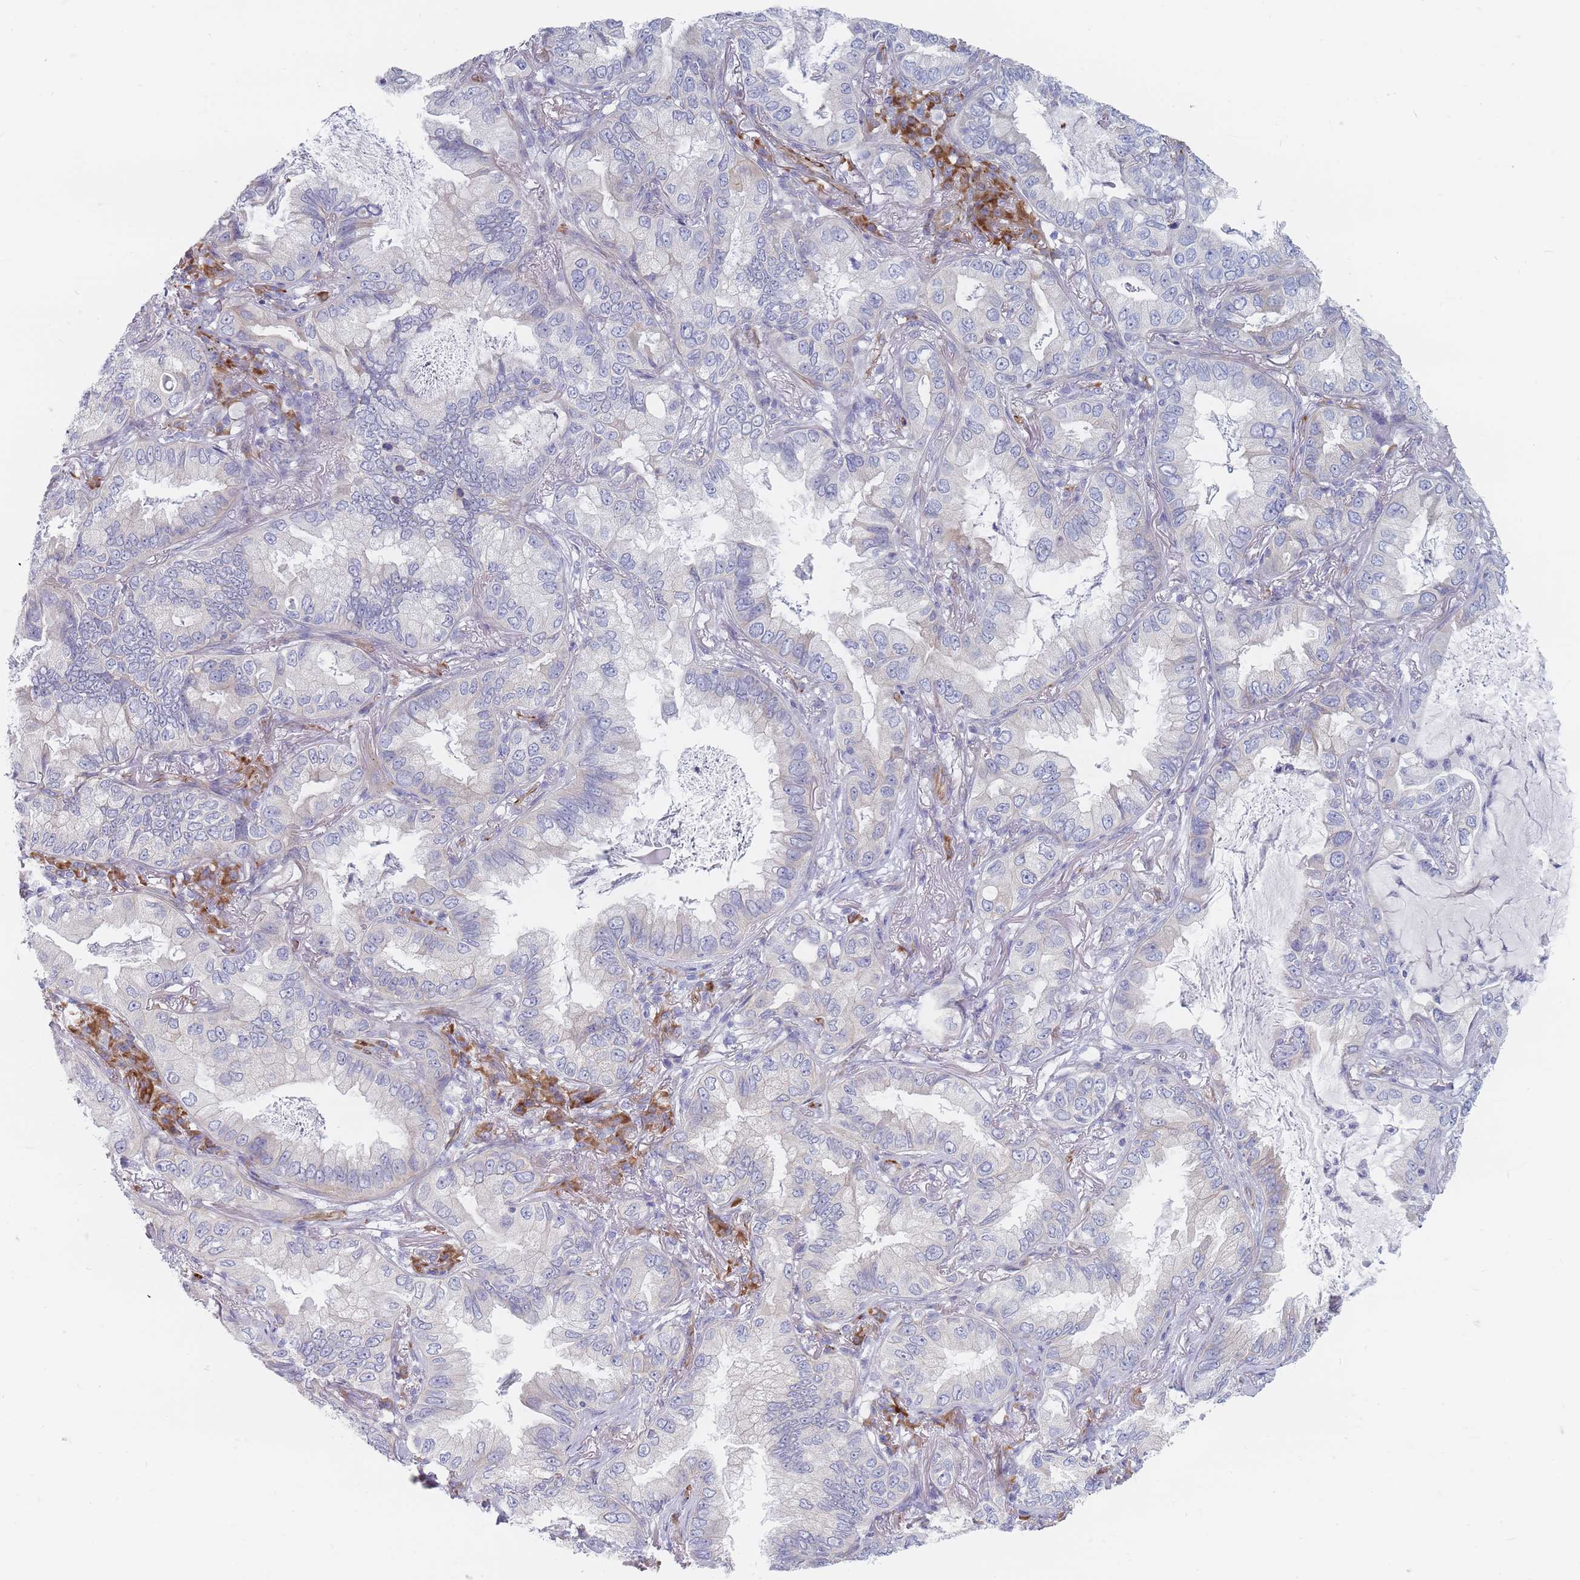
{"staining": {"intensity": "negative", "quantity": "none", "location": "none"}, "tissue": "lung cancer", "cell_type": "Tumor cells", "image_type": "cancer", "snomed": [{"axis": "morphology", "description": "Adenocarcinoma, NOS"}, {"axis": "topography", "description": "Lung"}], "caption": "Lung cancer (adenocarcinoma) stained for a protein using immunohistochemistry (IHC) displays no positivity tumor cells.", "gene": "ERBIN", "patient": {"sex": "female", "age": 69}}